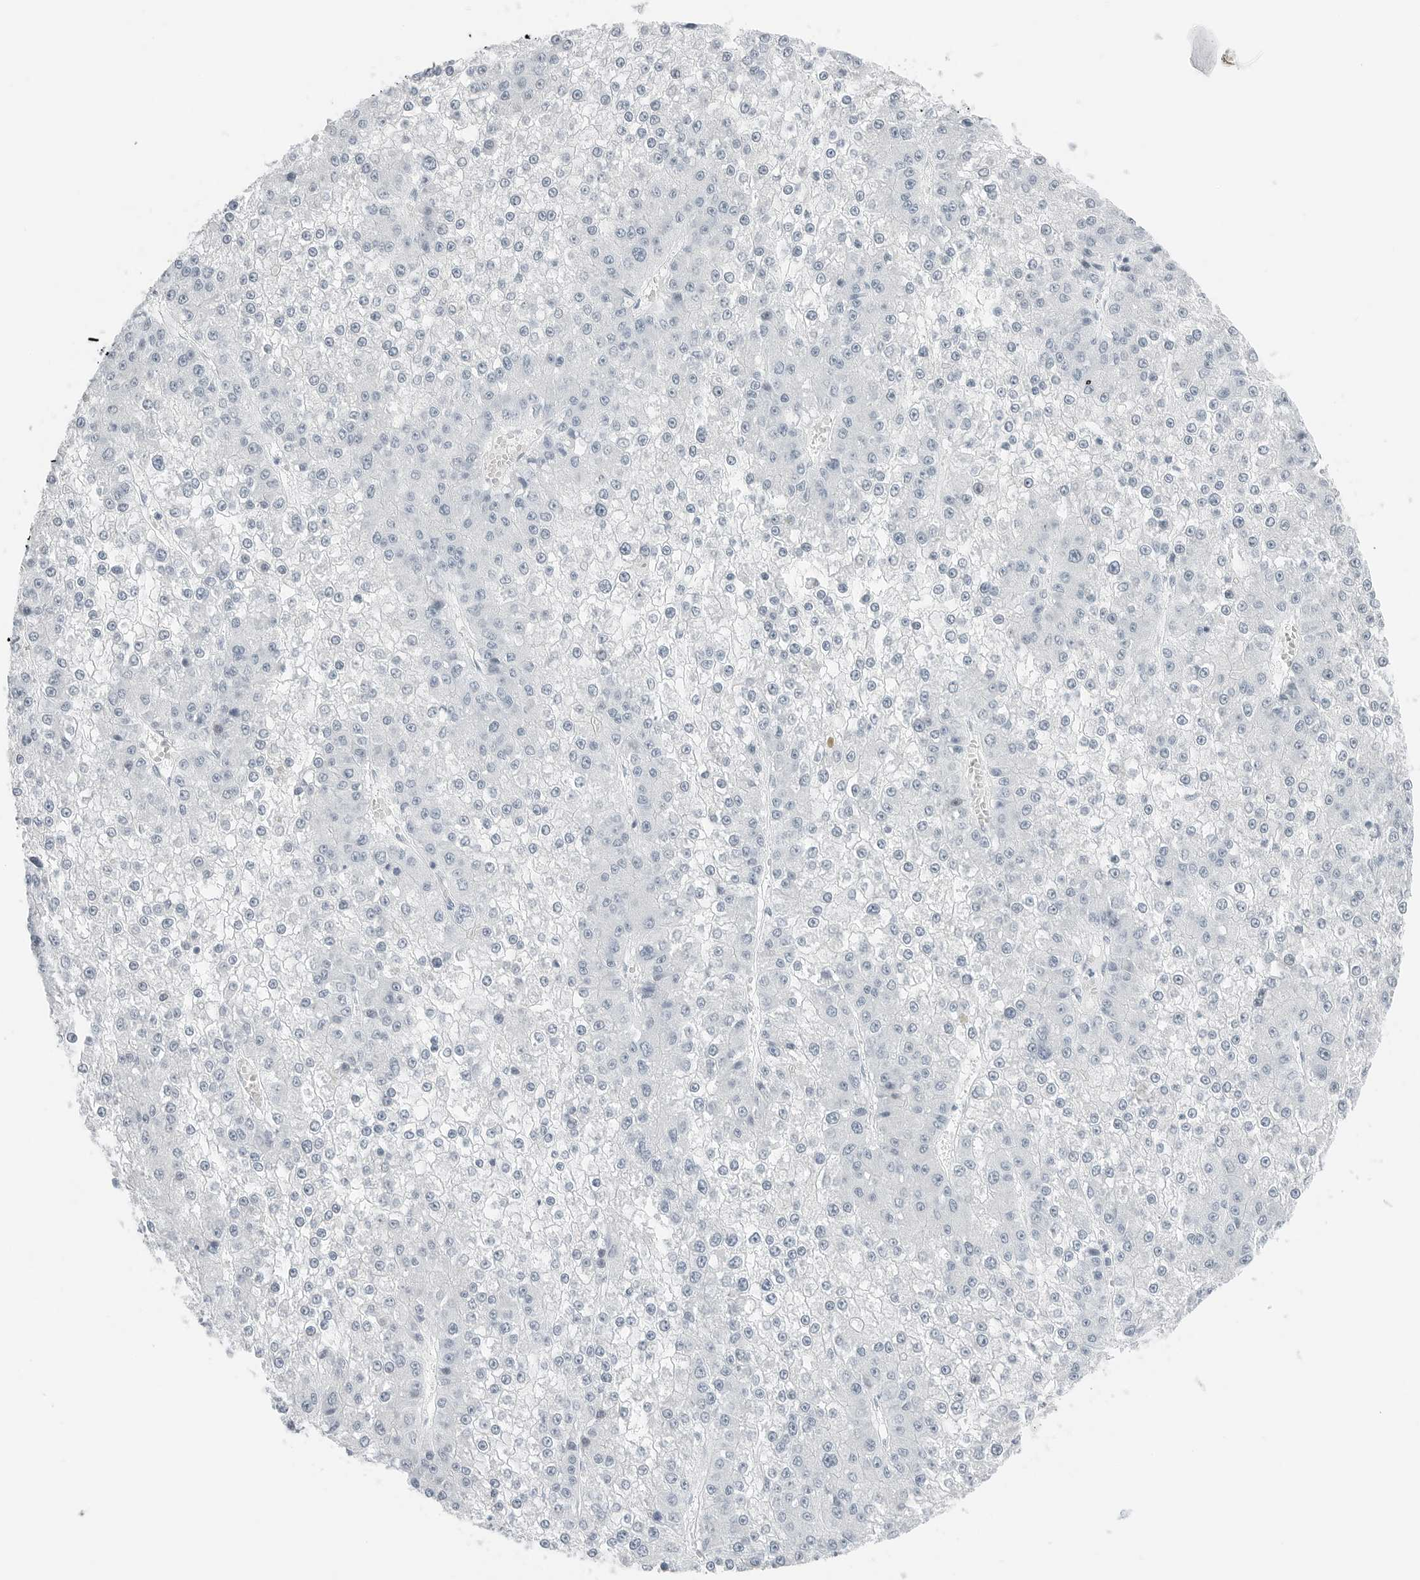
{"staining": {"intensity": "negative", "quantity": "none", "location": "none"}, "tissue": "liver cancer", "cell_type": "Tumor cells", "image_type": "cancer", "snomed": [{"axis": "morphology", "description": "Carcinoma, Hepatocellular, NOS"}, {"axis": "topography", "description": "Liver"}], "caption": "IHC micrograph of liver hepatocellular carcinoma stained for a protein (brown), which demonstrates no positivity in tumor cells.", "gene": "NTMT2", "patient": {"sex": "female", "age": 73}}